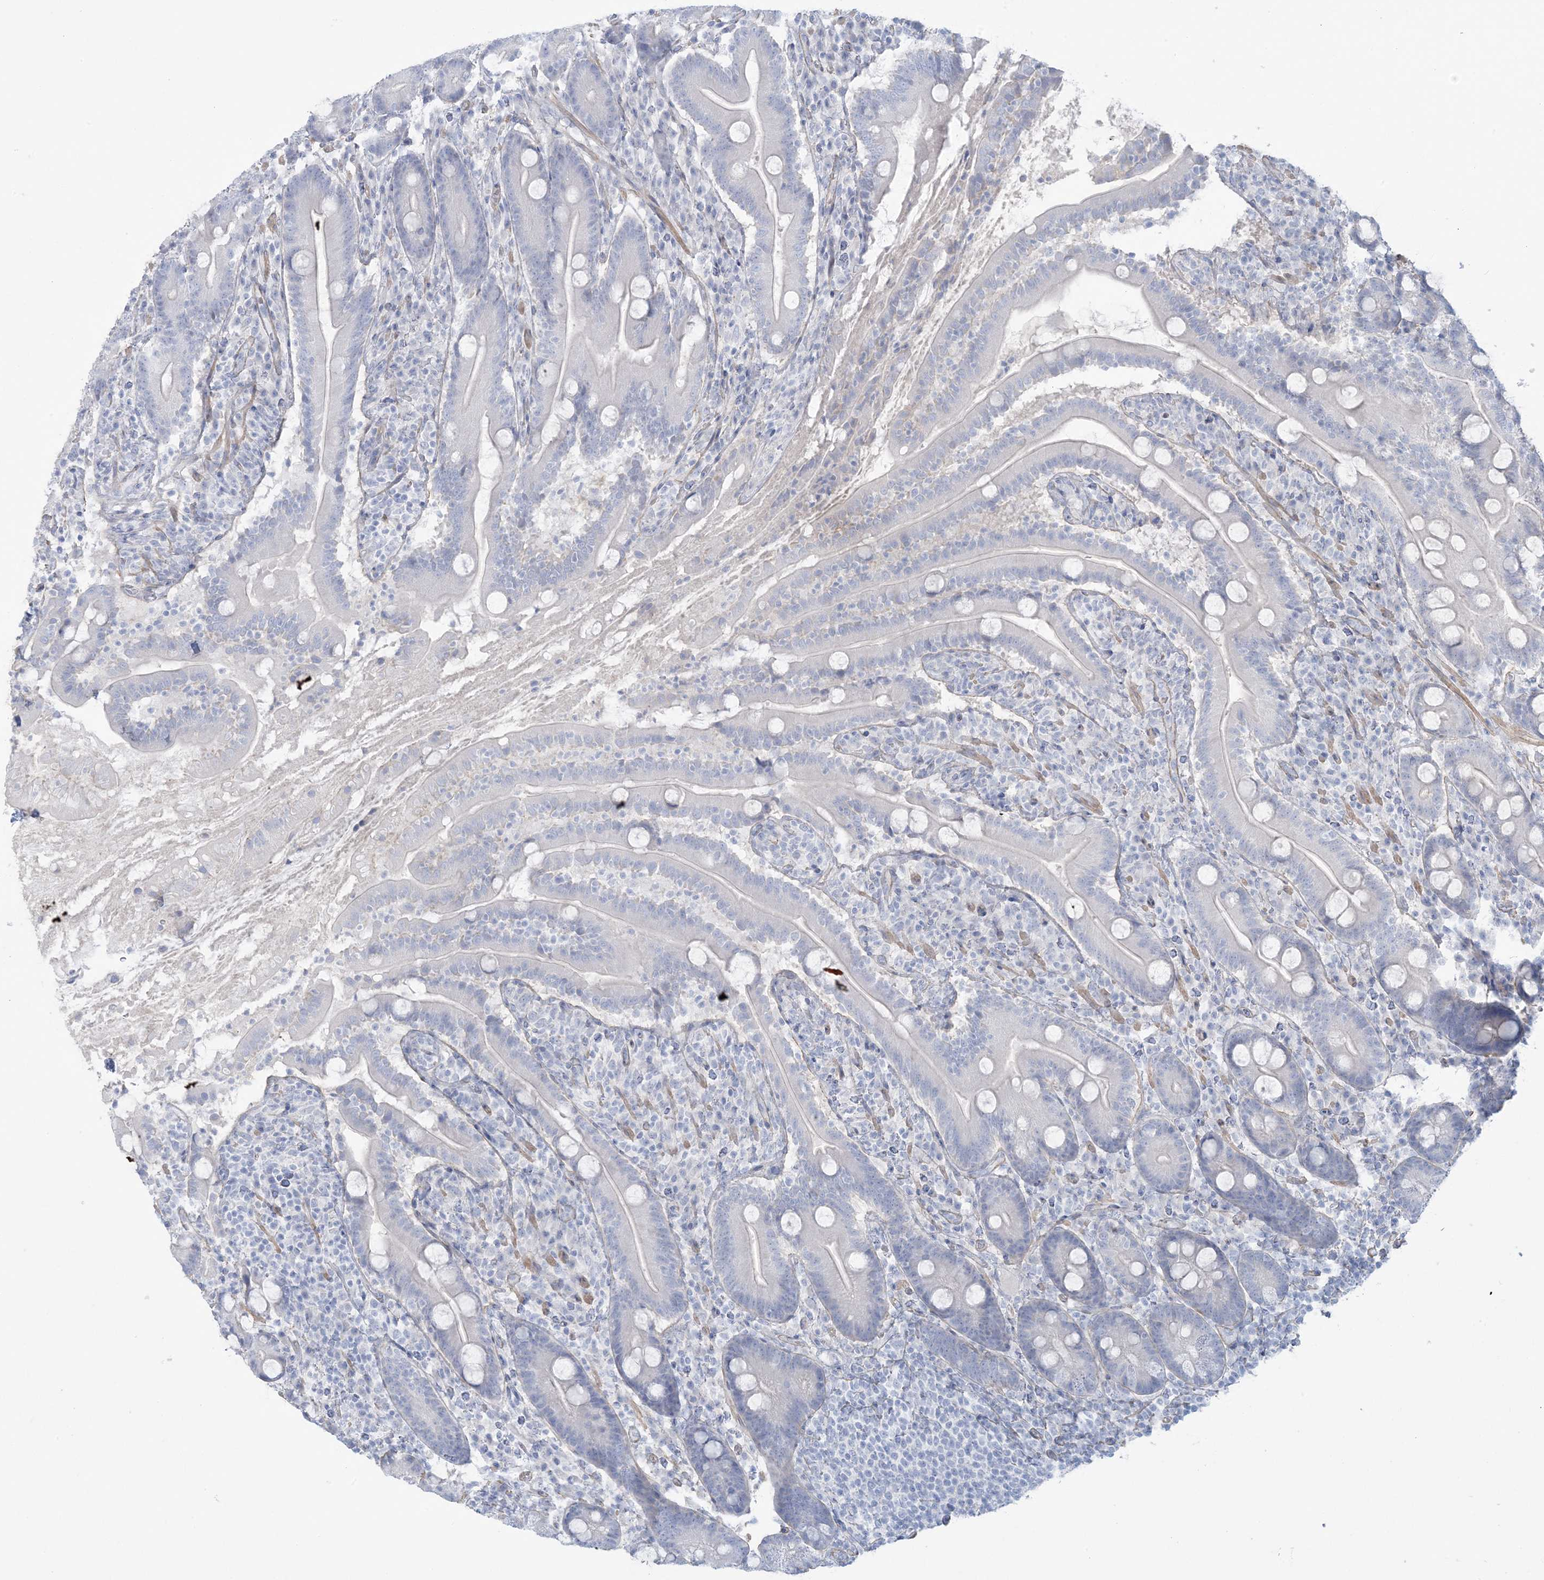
{"staining": {"intensity": "negative", "quantity": "none", "location": "none"}, "tissue": "duodenum", "cell_type": "Glandular cells", "image_type": "normal", "snomed": [{"axis": "morphology", "description": "Normal tissue, NOS"}, {"axis": "topography", "description": "Duodenum"}], "caption": "This is a photomicrograph of immunohistochemistry (IHC) staining of normal duodenum, which shows no expression in glandular cells.", "gene": "AGXT", "patient": {"sex": "male", "age": 35}}